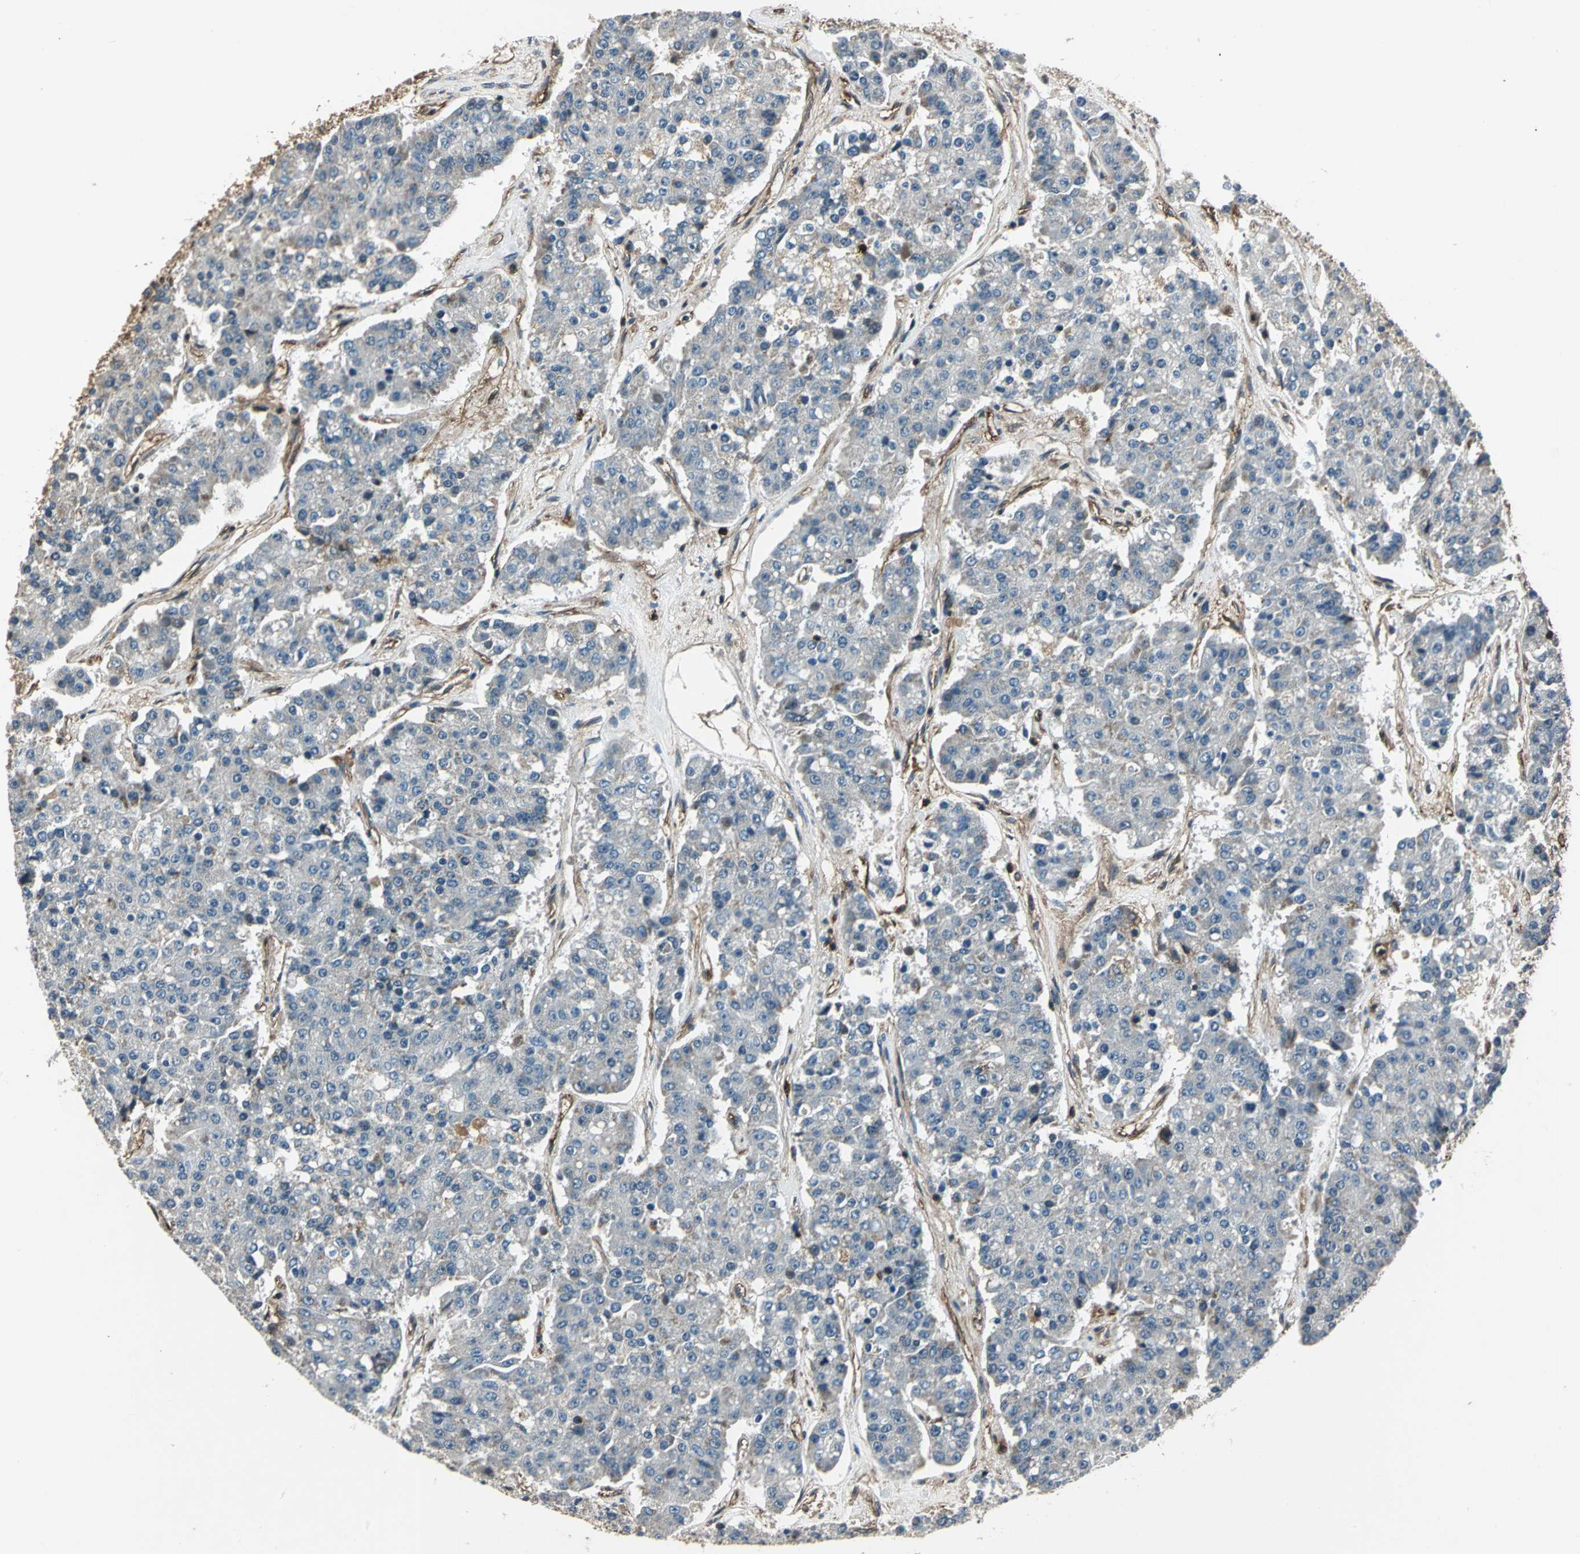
{"staining": {"intensity": "weak", "quantity": "<25%", "location": "cytoplasmic/membranous"}, "tissue": "pancreatic cancer", "cell_type": "Tumor cells", "image_type": "cancer", "snomed": [{"axis": "morphology", "description": "Adenocarcinoma, NOS"}, {"axis": "topography", "description": "Pancreas"}], "caption": "Tumor cells show no significant positivity in pancreatic cancer (adenocarcinoma).", "gene": "NR2C2", "patient": {"sex": "male", "age": 50}}